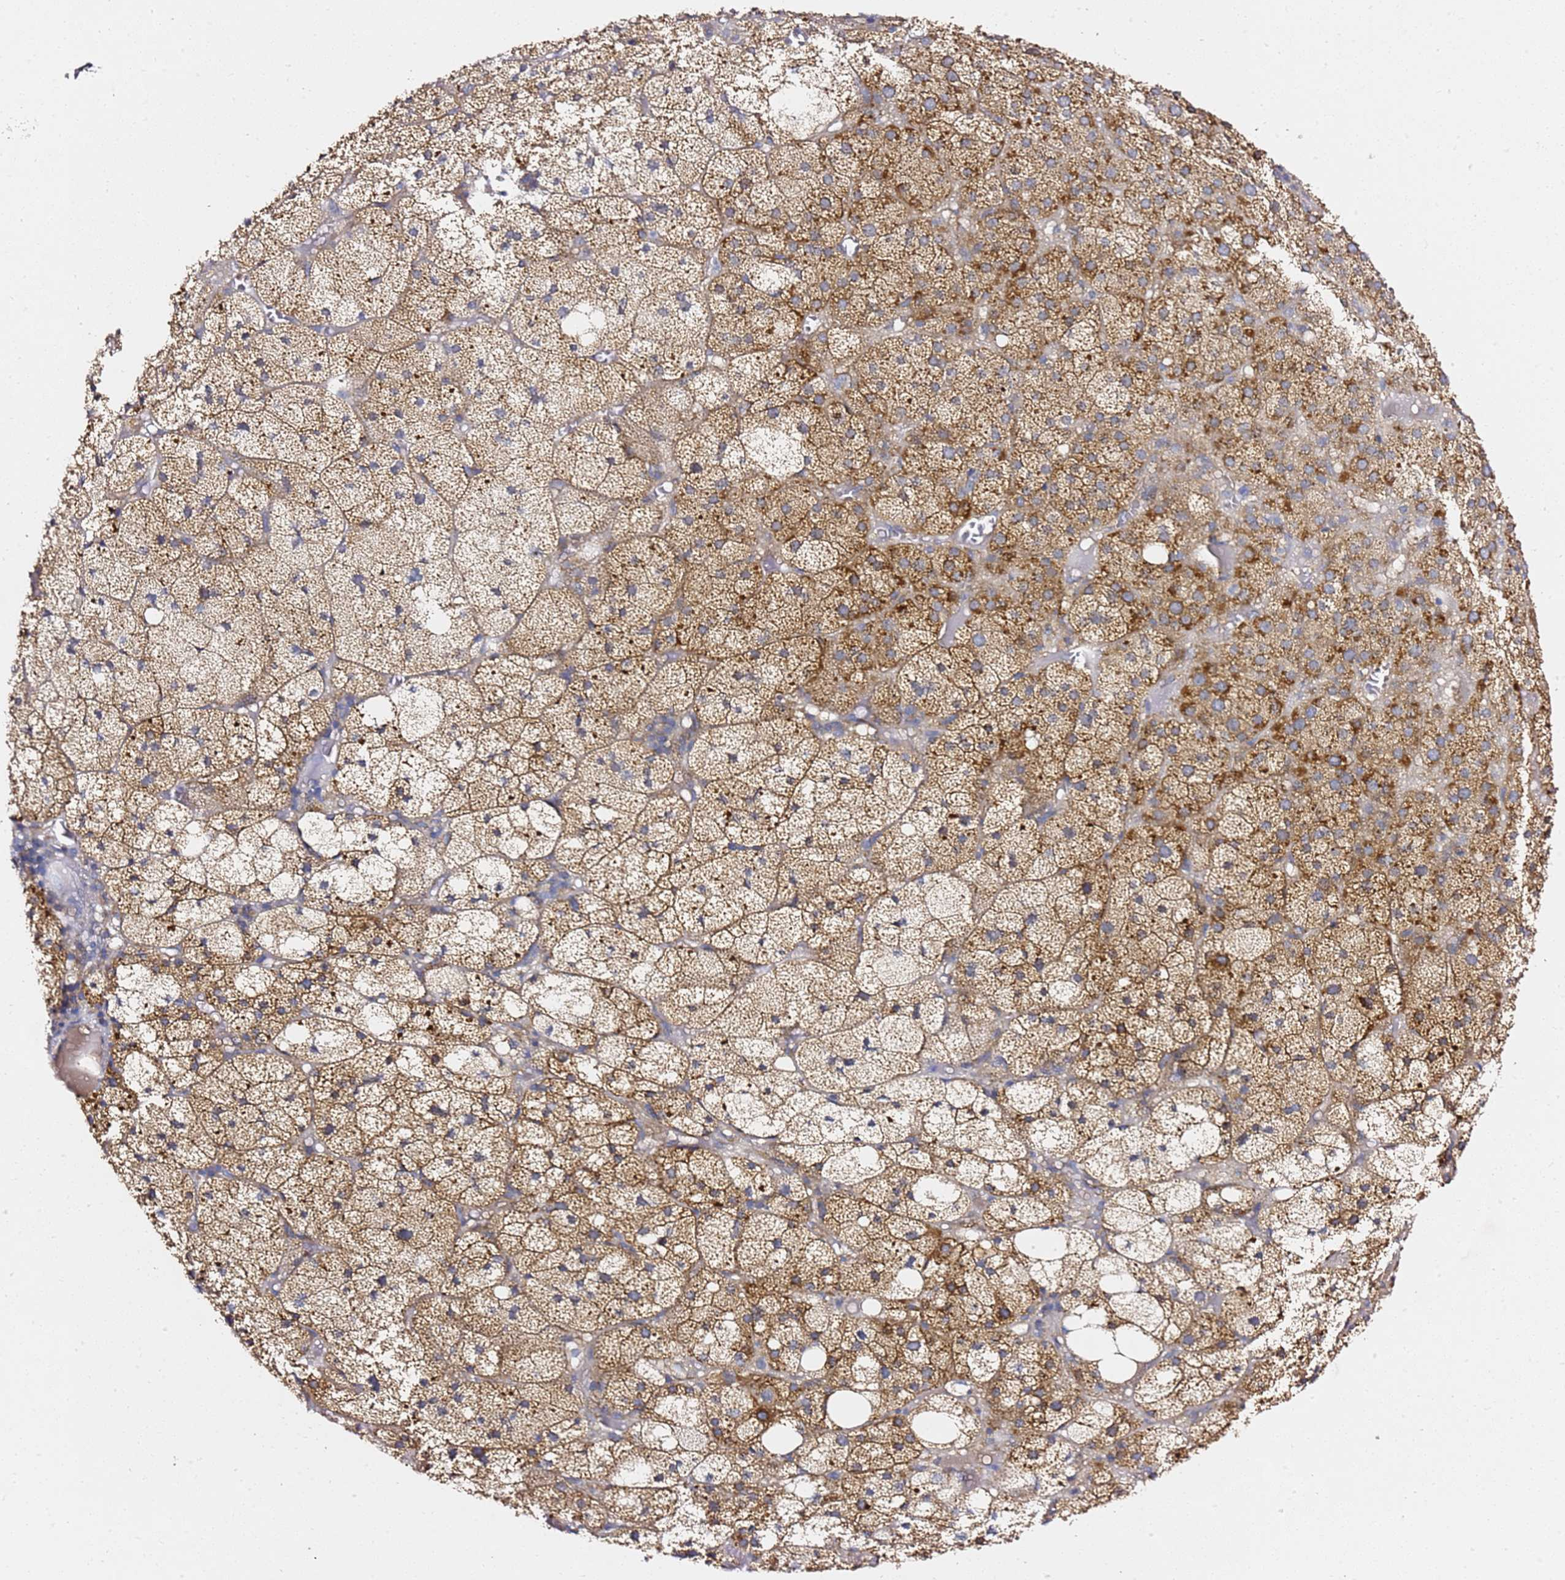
{"staining": {"intensity": "moderate", "quantity": ">75%", "location": "cytoplasmic/membranous"}, "tissue": "adrenal gland", "cell_type": "Glandular cells", "image_type": "normal", "snomed": [{"axis": "morphology", "description": "Normal tissue, NOS"}, {"axis": "topography", "description": "Adrenal gland"}], "caption": "Immunohistochemistry (IHC) histopathology image of normal adrenal gland stained for a protein (brown), which exhibits medium levels of moderate cytoplasmic/membranous expression in about >75% of glandular cells.", "gene": "C19orf12", "patient": {"sex": "female", "age": 61}}